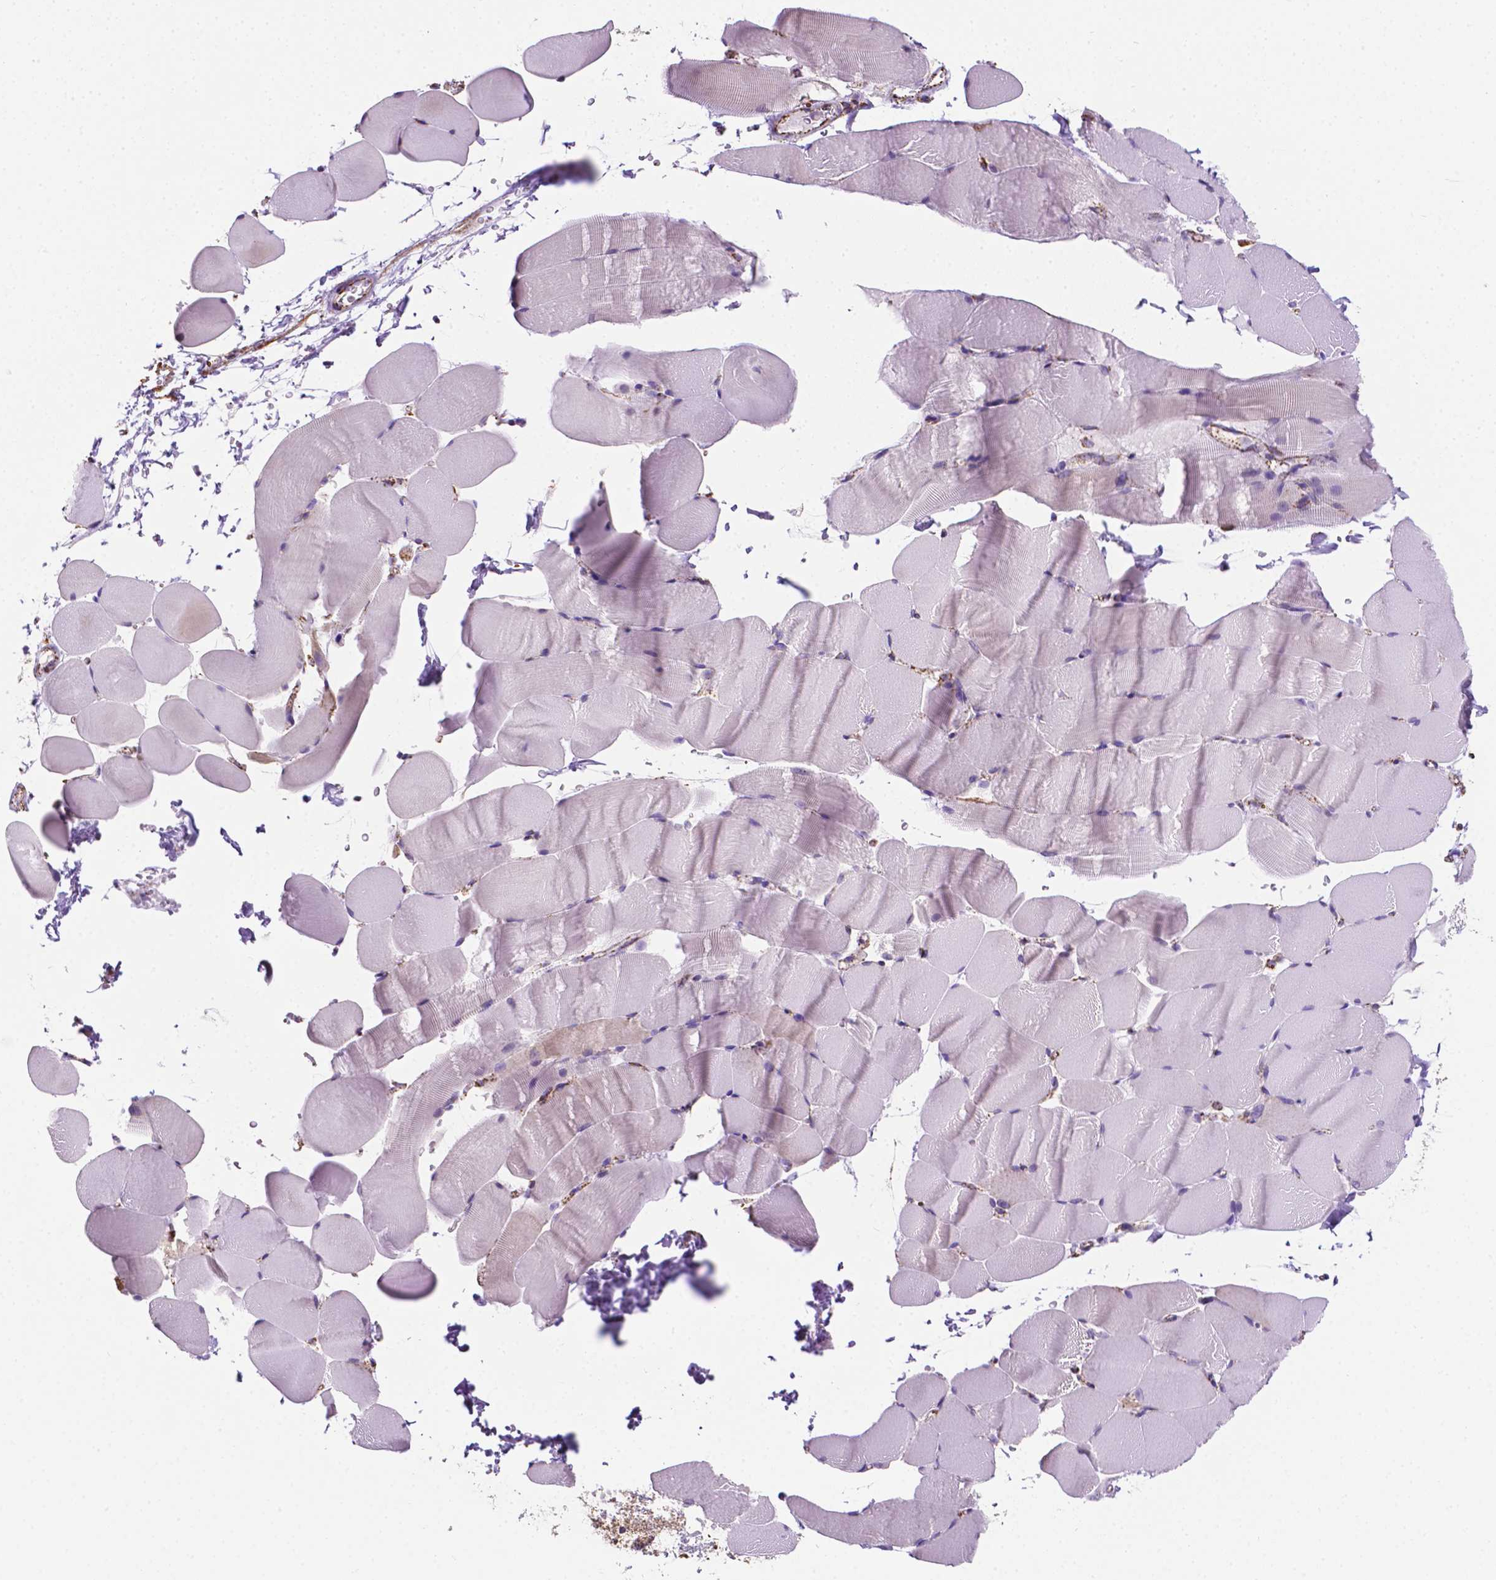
{"staining": {"intensity": "negative", "quantity": "none", "location": "none"}, "tissue": "skeletal muscle", "cell_type": "Myocytes", "image_type": "normal", "snomed": [{"axis": "morphology", "description": "Normal tissue, NOS"}, {"axis": "topography", "description": "Skeletal muscle"}], "caption": "High power microscopy image of an immunohistochemistry (IHC) photomicrograph of benign skeletal muscle, revealing no significant positivity in myocytes. (Immunohistochemistry (ihc), brightfield microscopy, high magnification).", "gene": "RMDN3", "patient": {"sex": "female", "age": 37}}